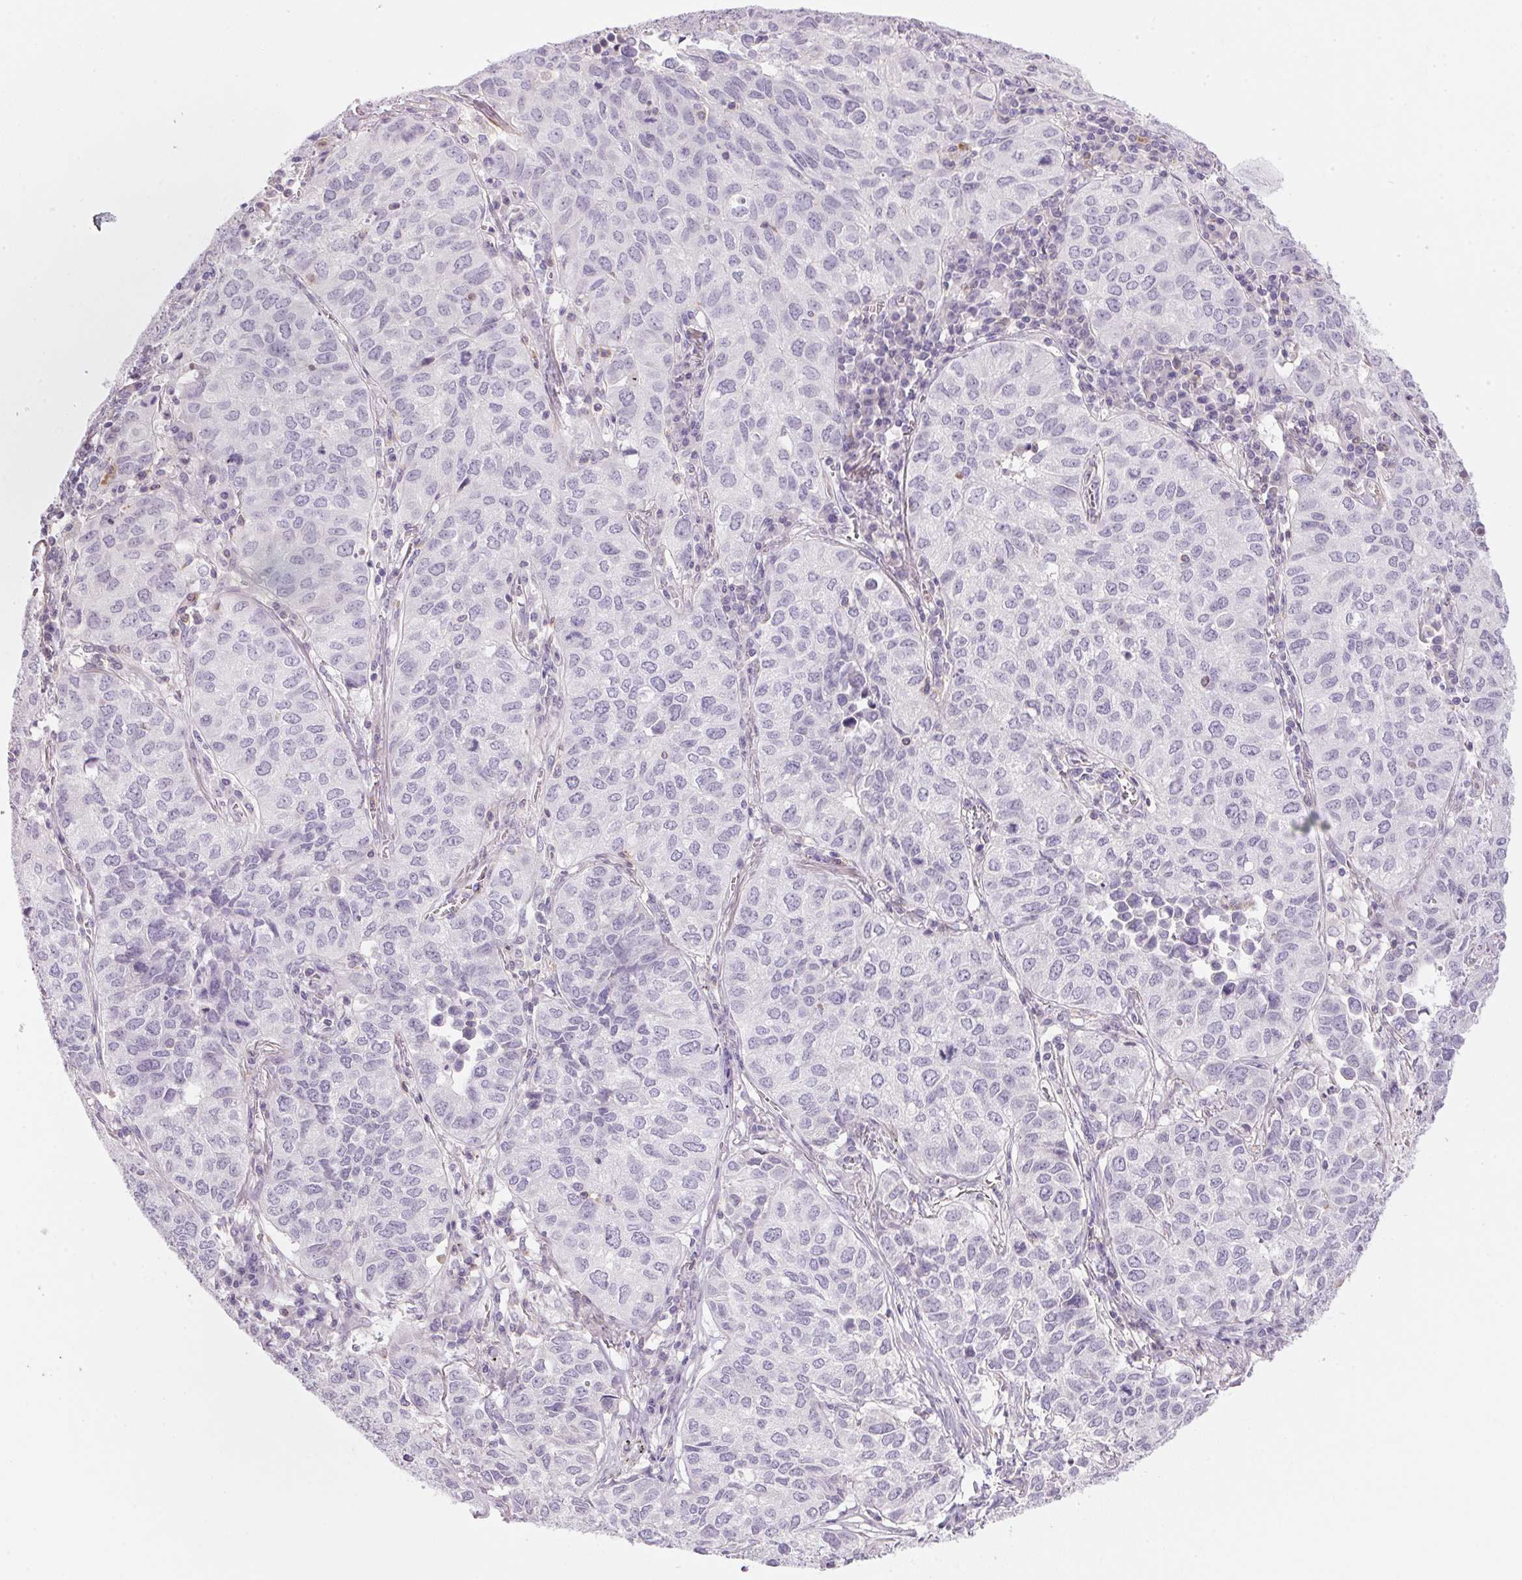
{"staining": {"intensity": "negative", "quantity": "none", "location": "none"}, "tissue": "lung cancer", "cell_type": "Tumor cells", "image_type": "cancer", "snomed": [{"axis": "morphology", "description": "Adenocarcinoma, NOS"}, {"axis": "topography", "description": "Lung"}], "caption": "IHC image of human lung adenocarcinoma stained for a protein (brown), which reveals no positivity in tumor cells.", "gene": "ECPAS", "patient": {"sex": "female", "age": 50}}